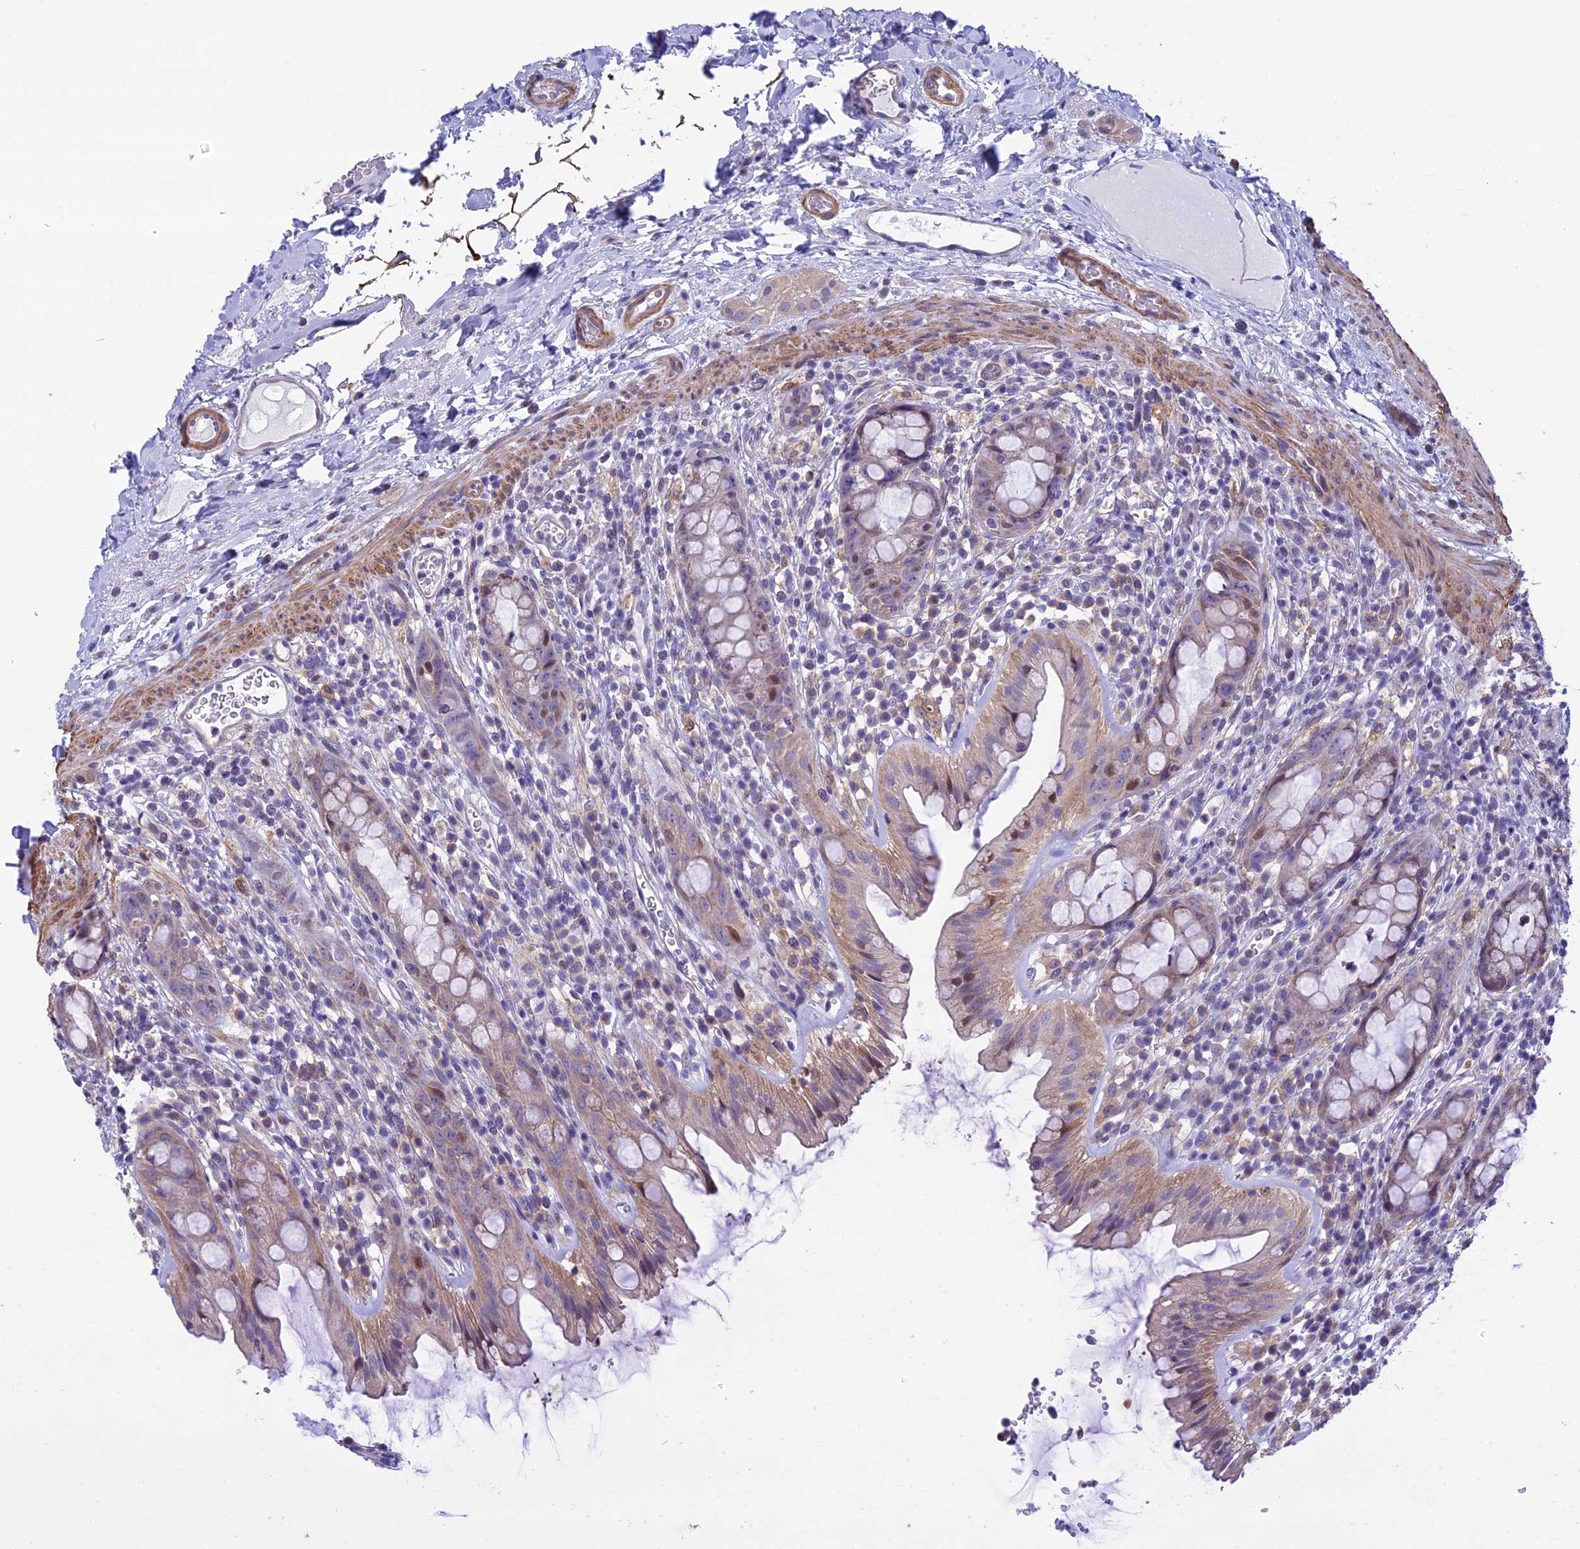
{"staining": {"intensity": "weak", "quantity": "25%-75%", "location": "cytoplasmic/membranous,nuclear"}, "tissue": "rectum", "cell_type": "Glandular cells", "image_type": "normal", "snomed": [{"axis": "morphology", "description": "Normal tissue, NOS"}, {"axis": "topography", "description": "Rectum"}], "caption": "Approximately 25%-75% of glandular cells in normal human rectum reveal weak cytoplasmic/membranous,nuclear protein expression as visualized by brown immunohistochemical staining.", "gene": "IGSF6", "patient": {"sex": "female", "age": 57}}